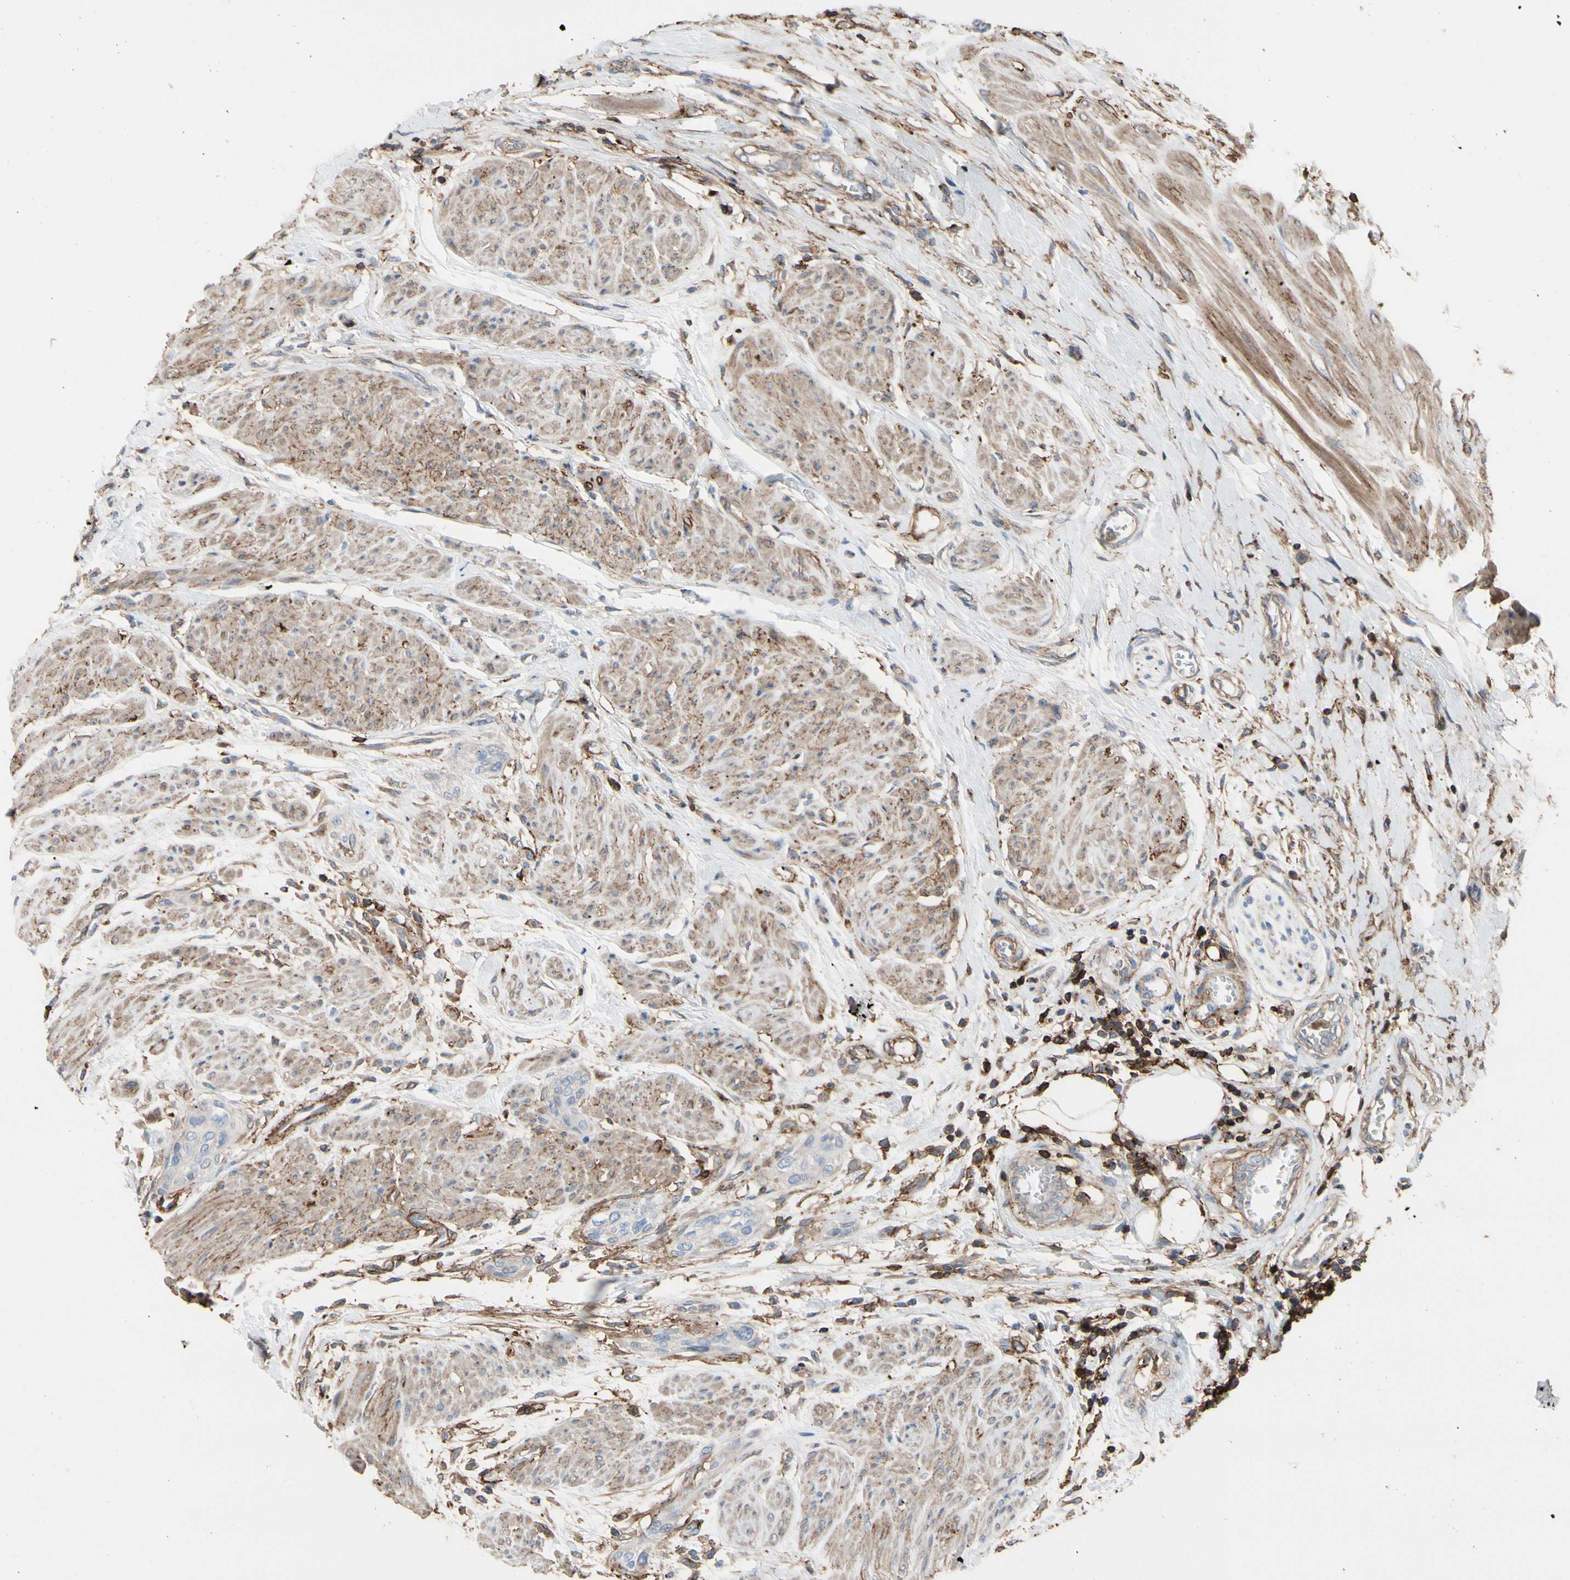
{"staining": {"intensity": "negative", "quantity": "none", "location": "none"}, "tissue": "urothelial cancer", "cell_type": "Tumor cells", "image_type": "cancer", "snomed": [{"axis": "morphology", "description": "Urothelial carcinoma, High grade"}, {"axis": "topography", "description": "Urinary bladder"}], "caption": "There is no significant staining in tumor cells of urothelial carcinoma (high-grade). (DAB immunohistochemistry (IHC) visualized using brightfield microscopy, high magnification).", "gene": "ANXA6", "patient": {"sex": "male", "age": 35}}